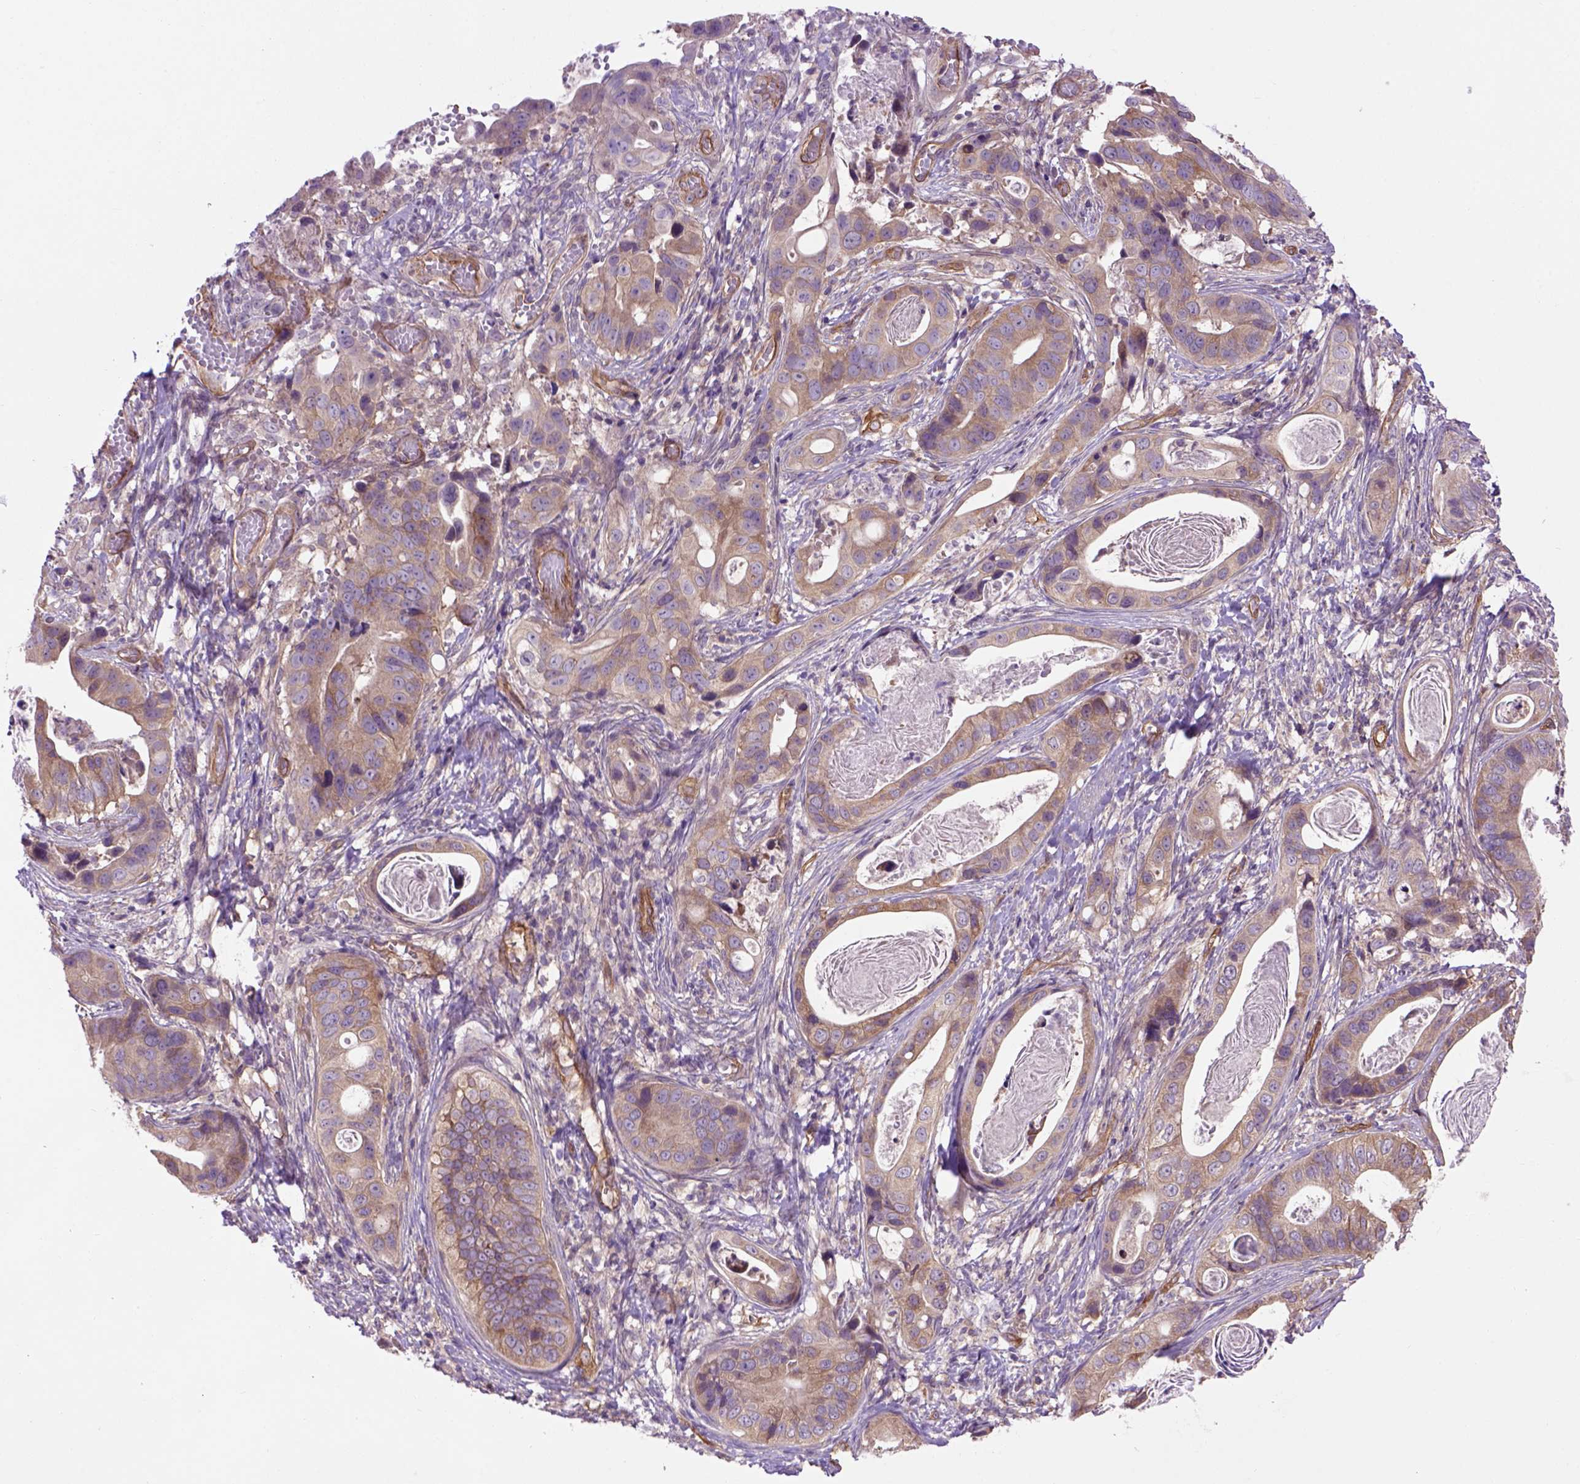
{"staining": {"intensity": "moderate", "quantity": ">75%", "location": "cytoplasmic/membranous"}, "tissue": "stomach cancer", "cell_type": "Tumor cells", "image_type": "cancer", "snomed": [{"axis": "morphology", "description": "Adenocarcinoma, NOS"}, {"axis": "topography", "description": "Stomach"}], "caption": "This photomicrograph demonstrates IHC staining of stomach cancer, with medium moderate cytoplasmic/membranous staining in approximately >75% of tumor cells.", "gene": "CASKIN2", "patient": {"sex": "male", "age": 84}}